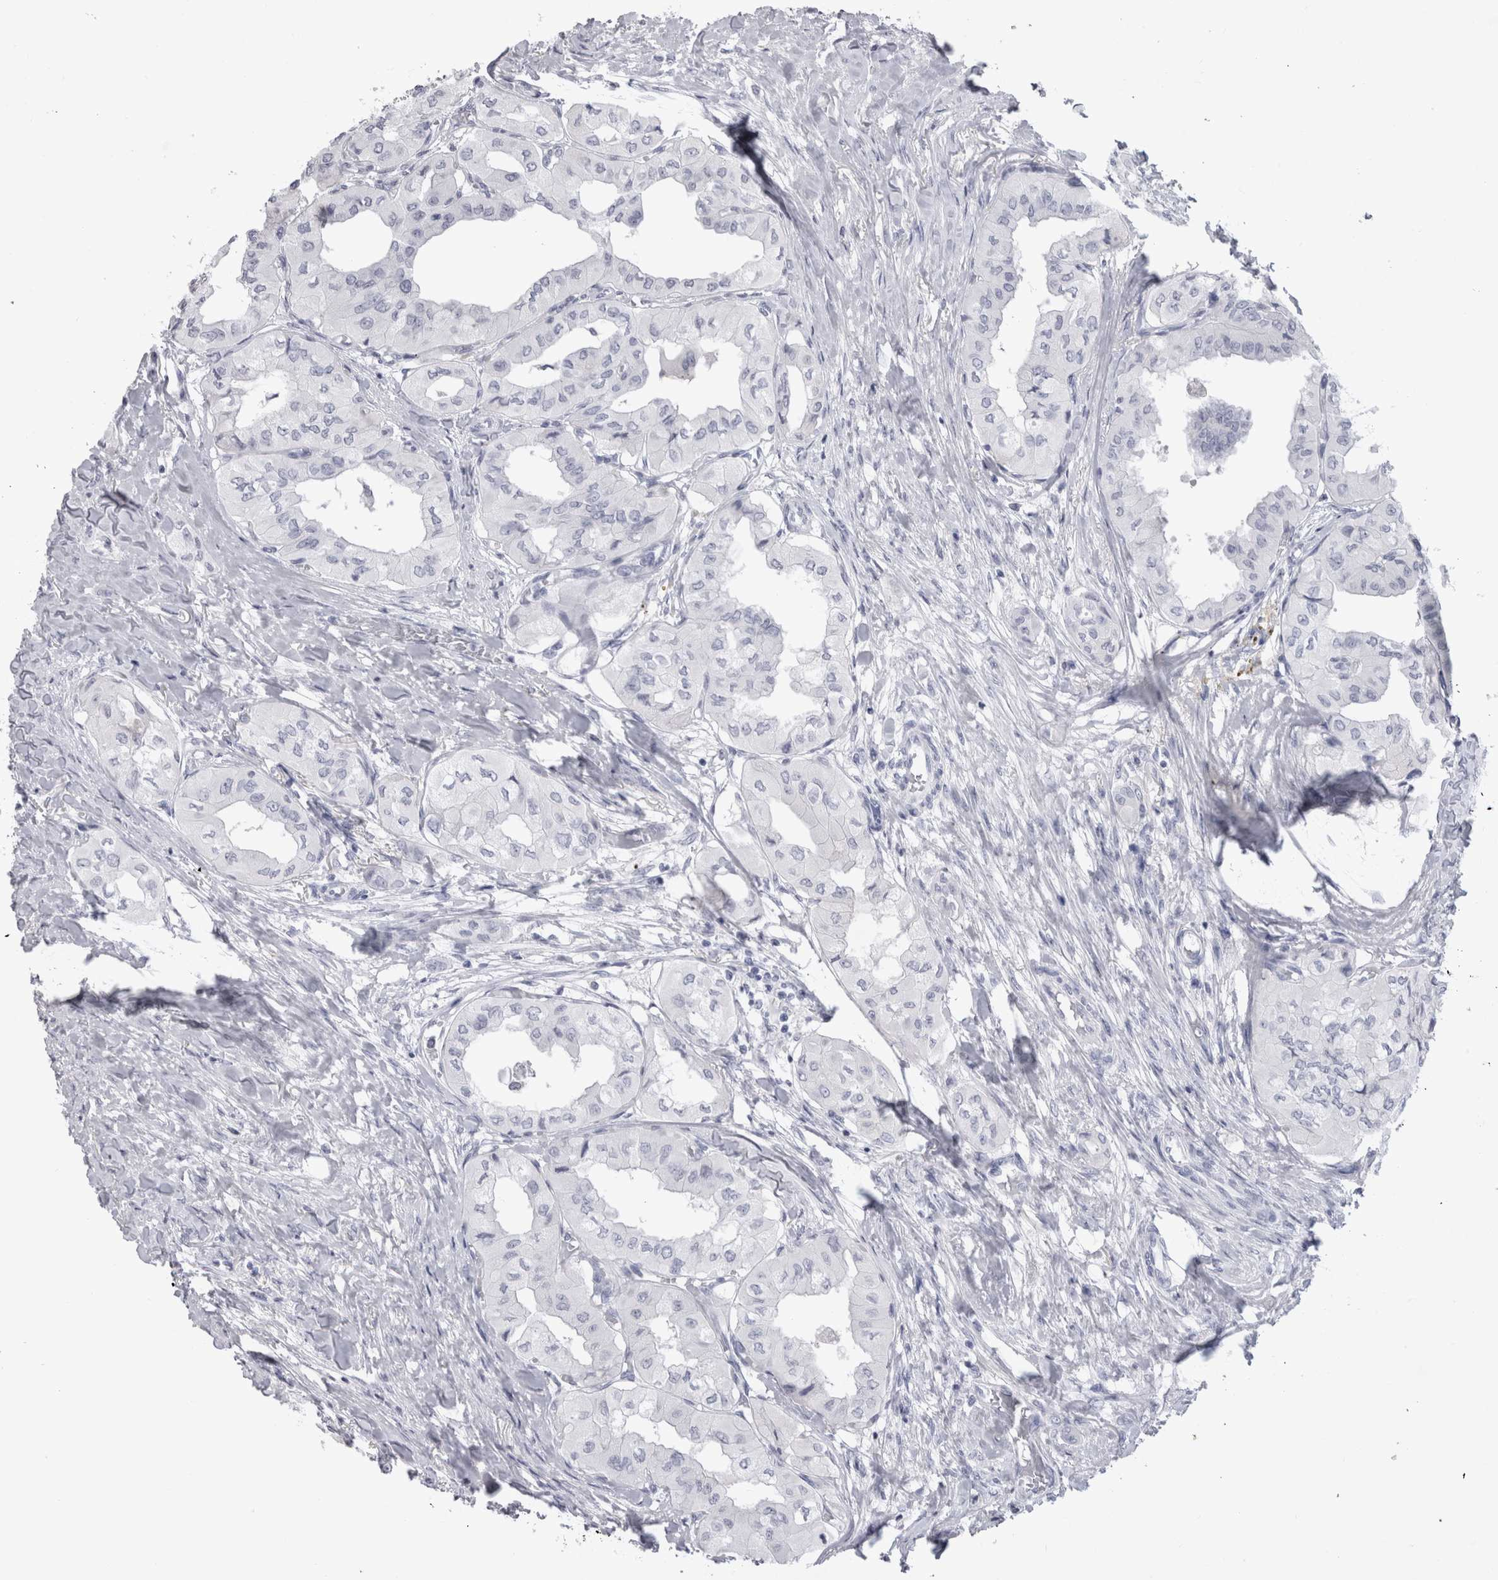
{"staining": {"intensity": "negative", "quantity": "none", "location": "none"}, "tissue": "thyroid cancer", "cell_type": "Tumor cells", "image_type": "cancer", "snomed": [{"axis": "morphology", "description": "Papillary adenocarcinoma, NOS"}, {"axis": "topography", "description": "Thyroid gland"}], "caption": "Tumor cells show no significant protein staining in thyroid cancer.", "gene": "ADAM2", "patient": {"sex": "female", "age": 59}}